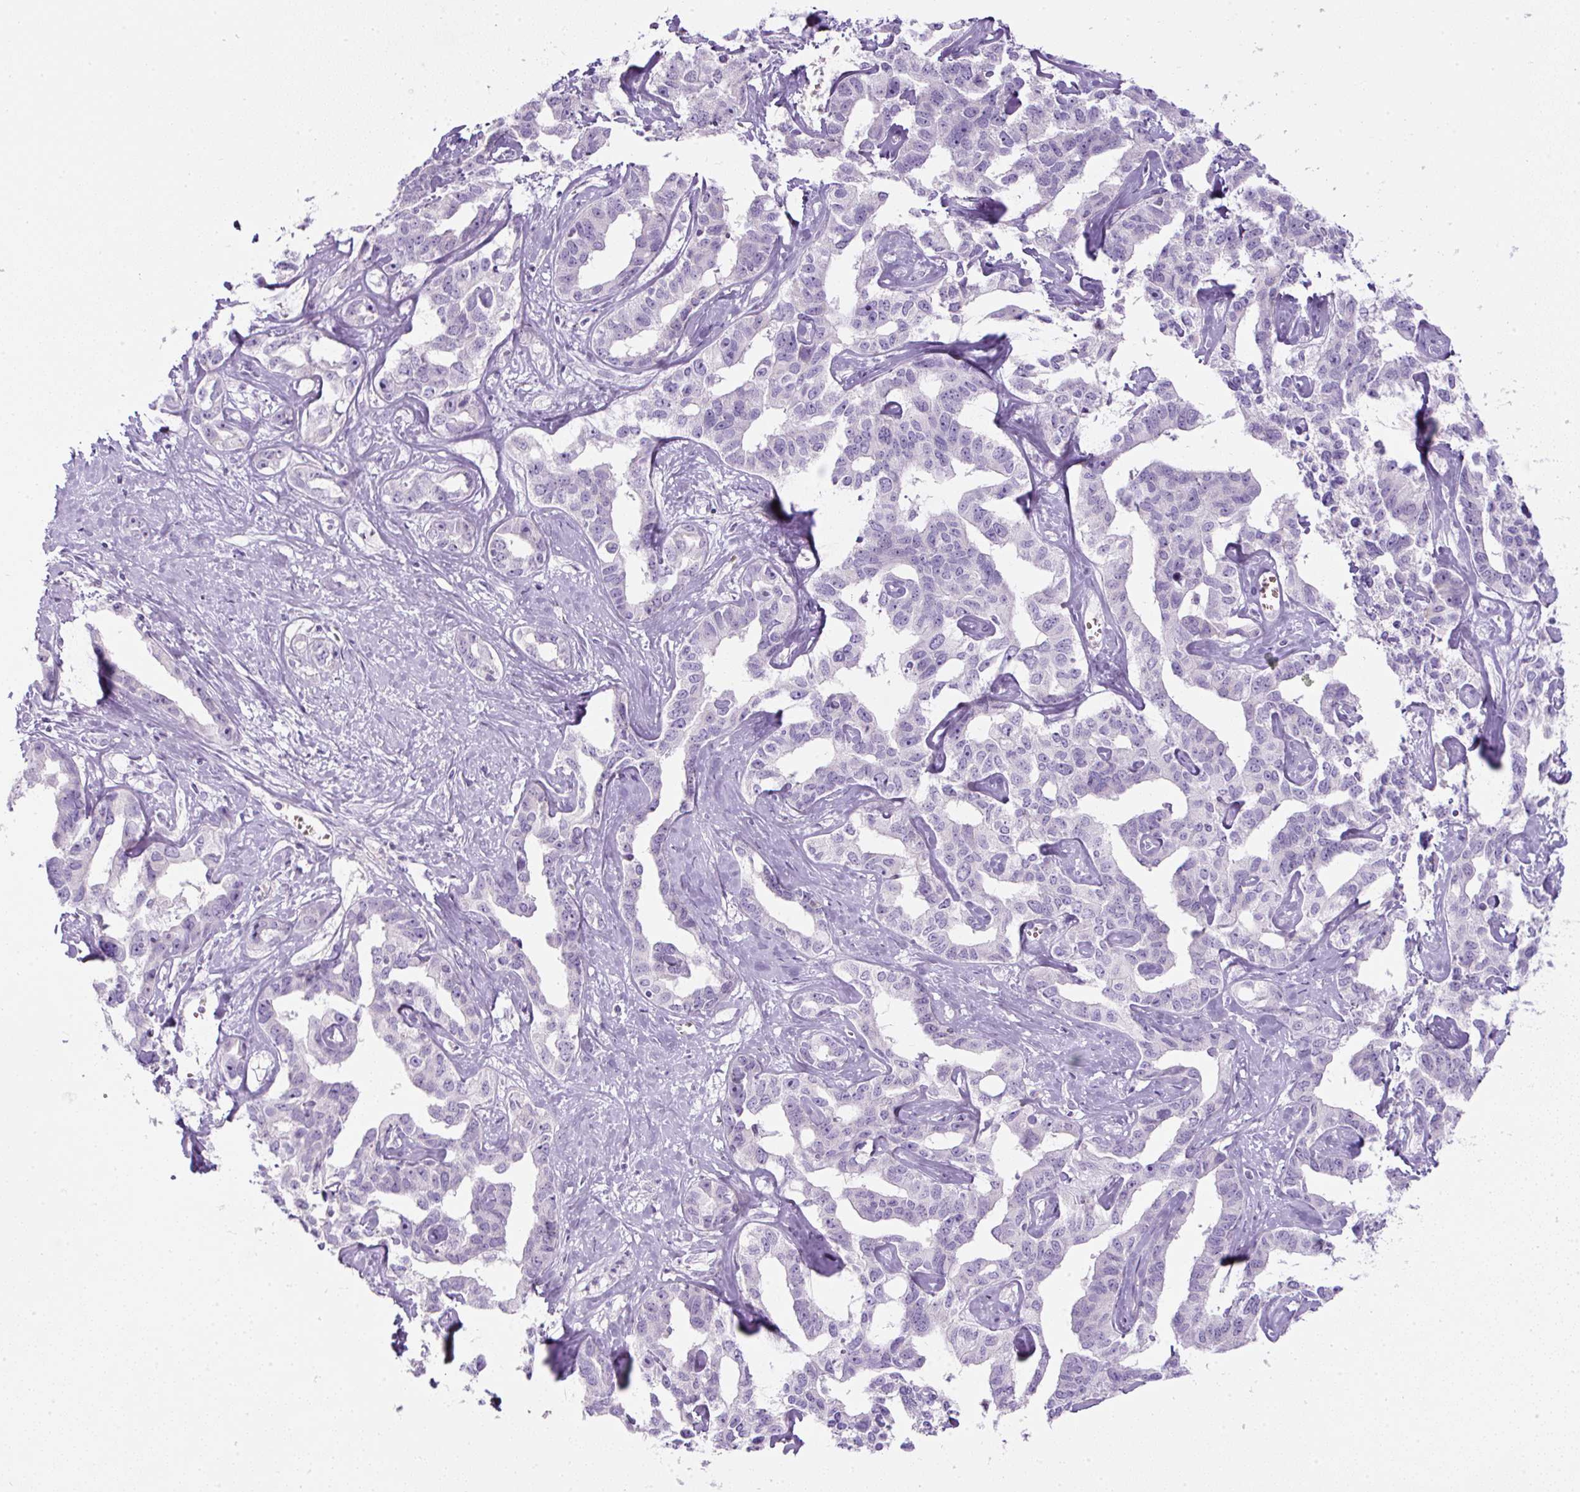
{"staining": {"intensity": "negative", "quantity": "none", "location": "none"}, "tissue": "liver cancer", "cell_type": "Tumor cells", "image_type": "cancer", "snomed": [{"axis": "morphology", "description": "Cholangiocarcinoma"}, {"axis": "topography", "description": "Liver"}], "caption": "This is an IHC image of human liver cancer. There is no positivity in tumor cells.", "gene": "FGFBP3", "patient": {"sex": "male", "age": 59}}